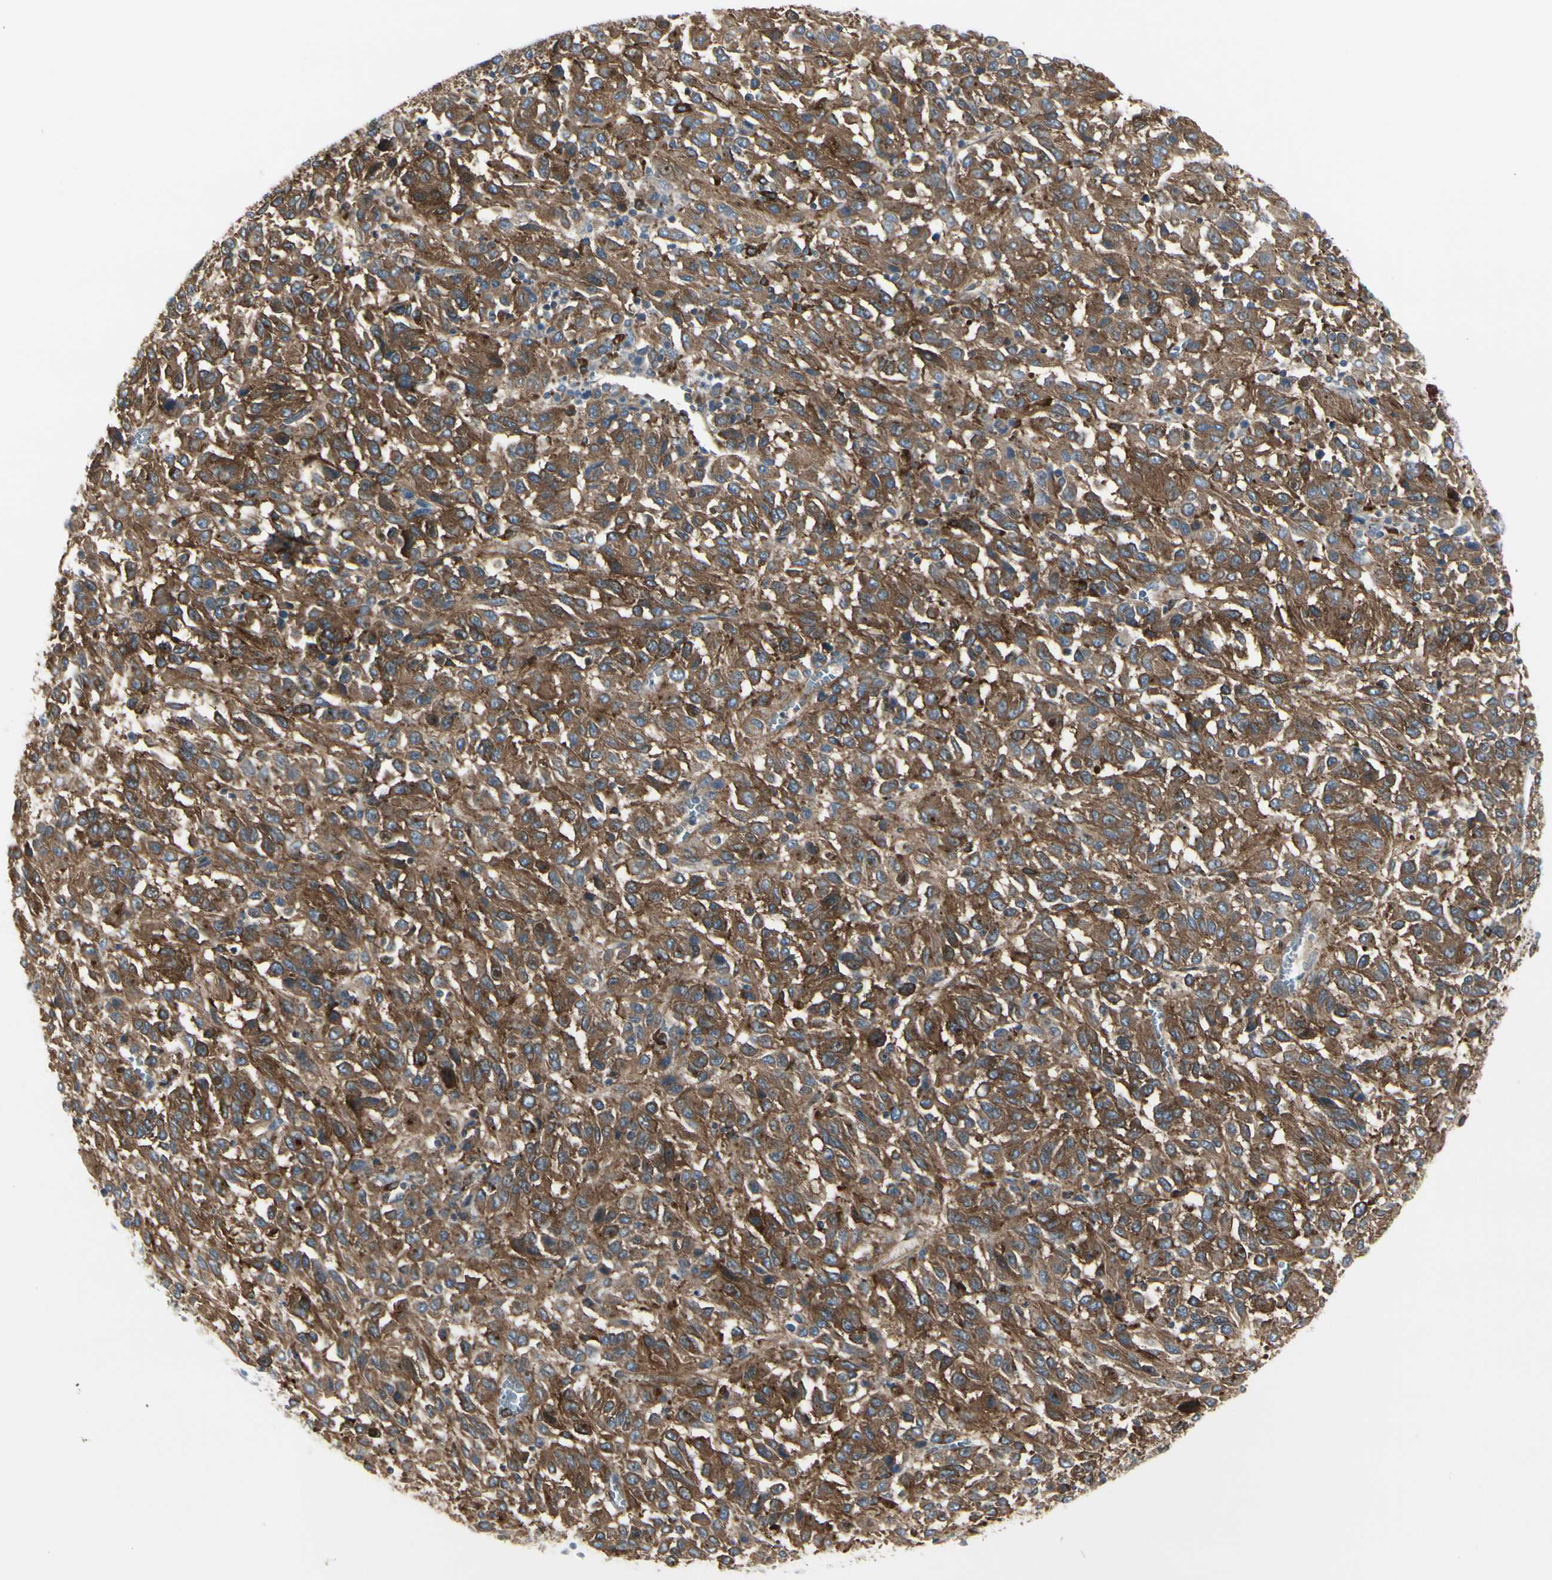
{"staining": {"intensity": "strong", "quantity": ">75%", "location": "cytoplasmic/membranous"}, "tissue": "melanoma", "cell_type": "Tumor cells", "image_type": "cancer", "snomed": [{"axis": "morphology", "description": "Malignant melanoma, Metastatic site"}, {"axis": "topography", "description": "Lung"}], "caption": "Protein staining displays strong cytoplasmic/membranous positivity in about >75% of tumor cells in melanoma. Immunohistochemistry stains the protein in brown and the nuclei are stained blue.", "gene": "ATP6V1B2", "patient": {"sex": "male", "age": 64}}